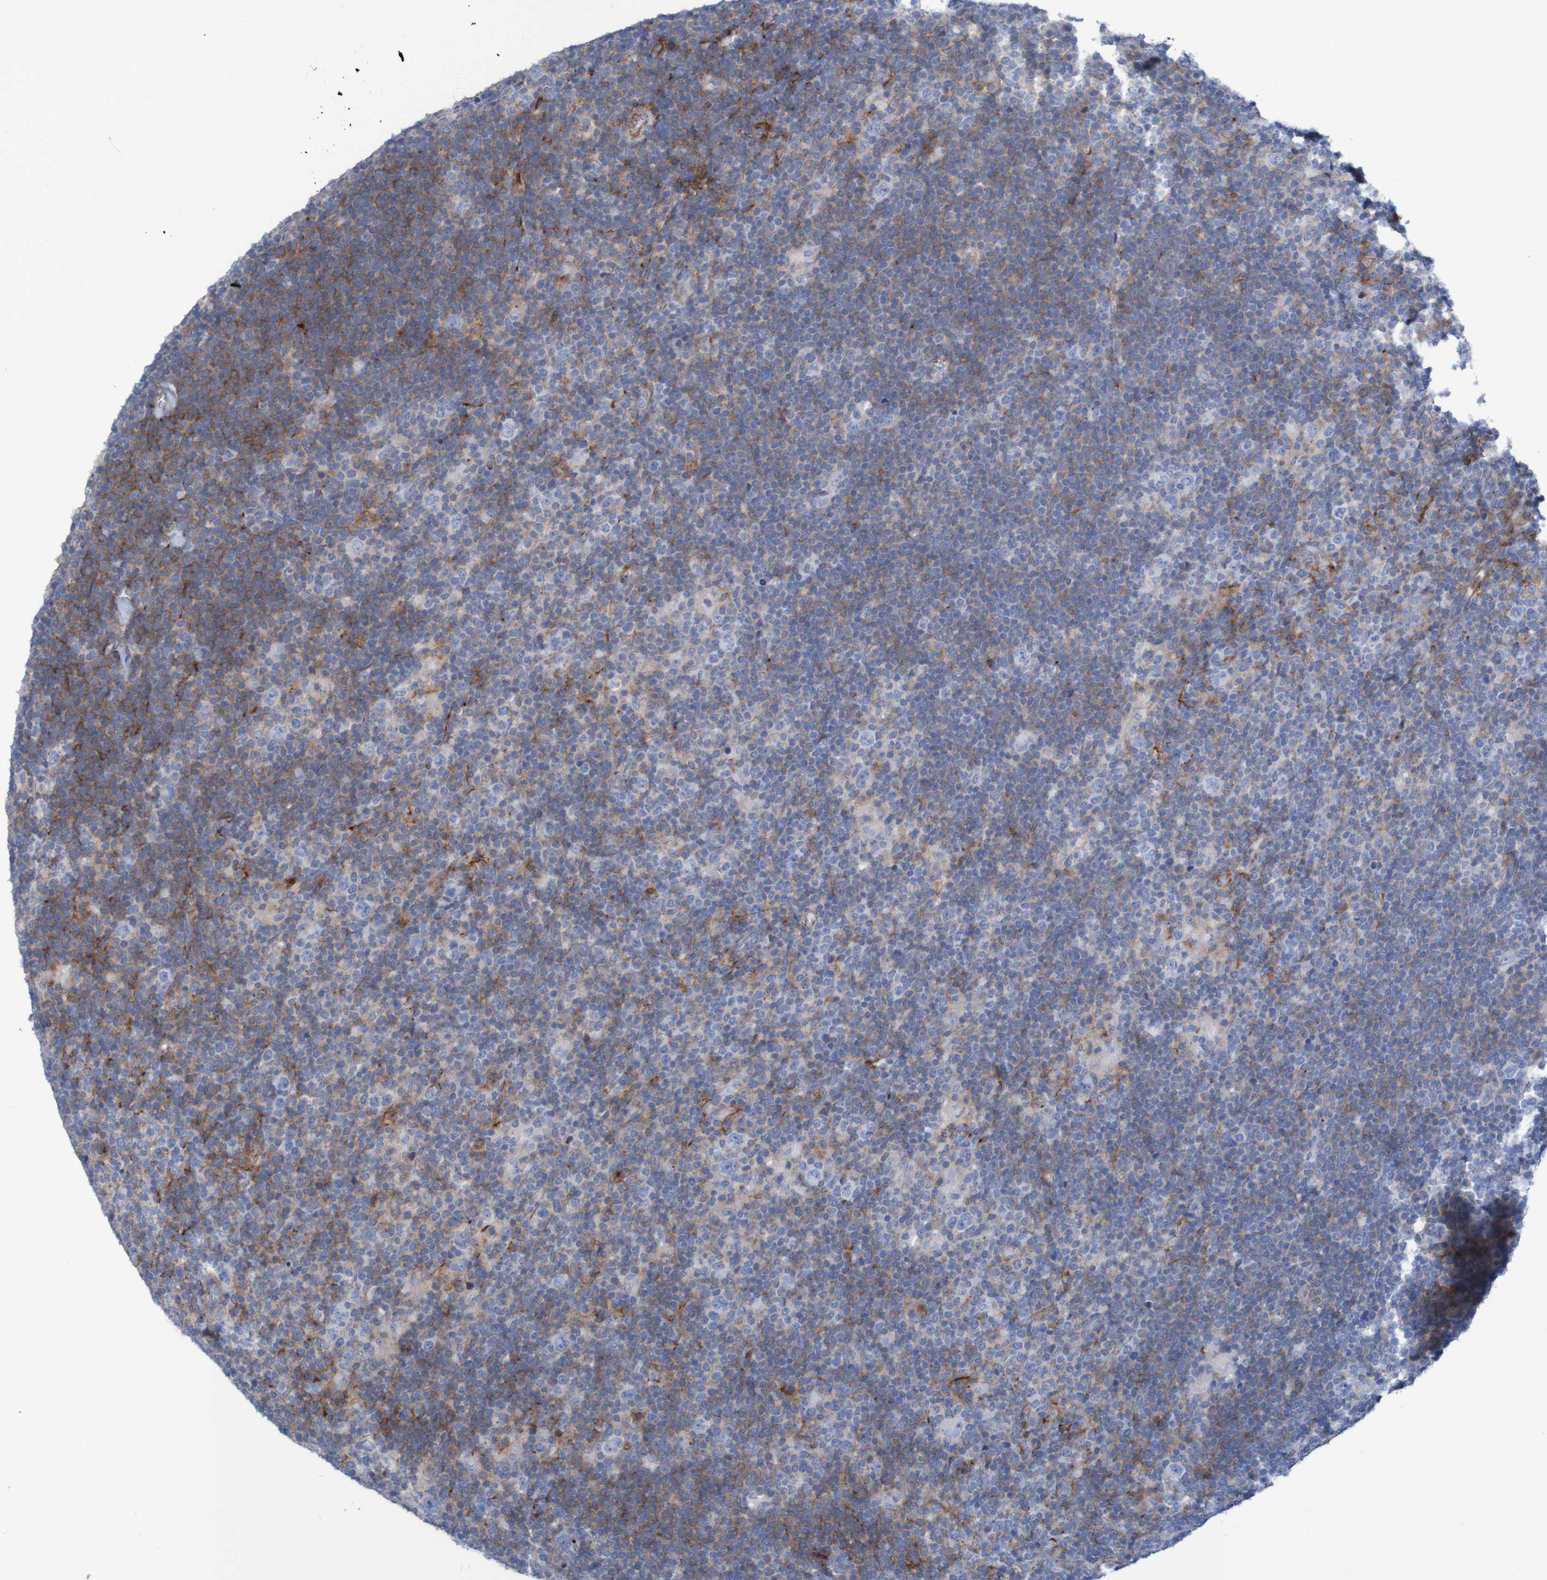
{"staining": {"intensity": "negative", "quantity": "none", "location": "none"}, "tissue": "lymphoma", "cell_type": "Tumor cells", "image_type": "cancer", "snomed": [{"axis": "morphology", "description": "Hodgkin's disease, NOS"}, {"axis": "topography", "description": "Lymph node"}], "caption": "Immunohistochemistry of lymphoma exhibits no expression in tumor cells.", "gene": "RNF182", "patient": {"sex": "female", "age": 57}}